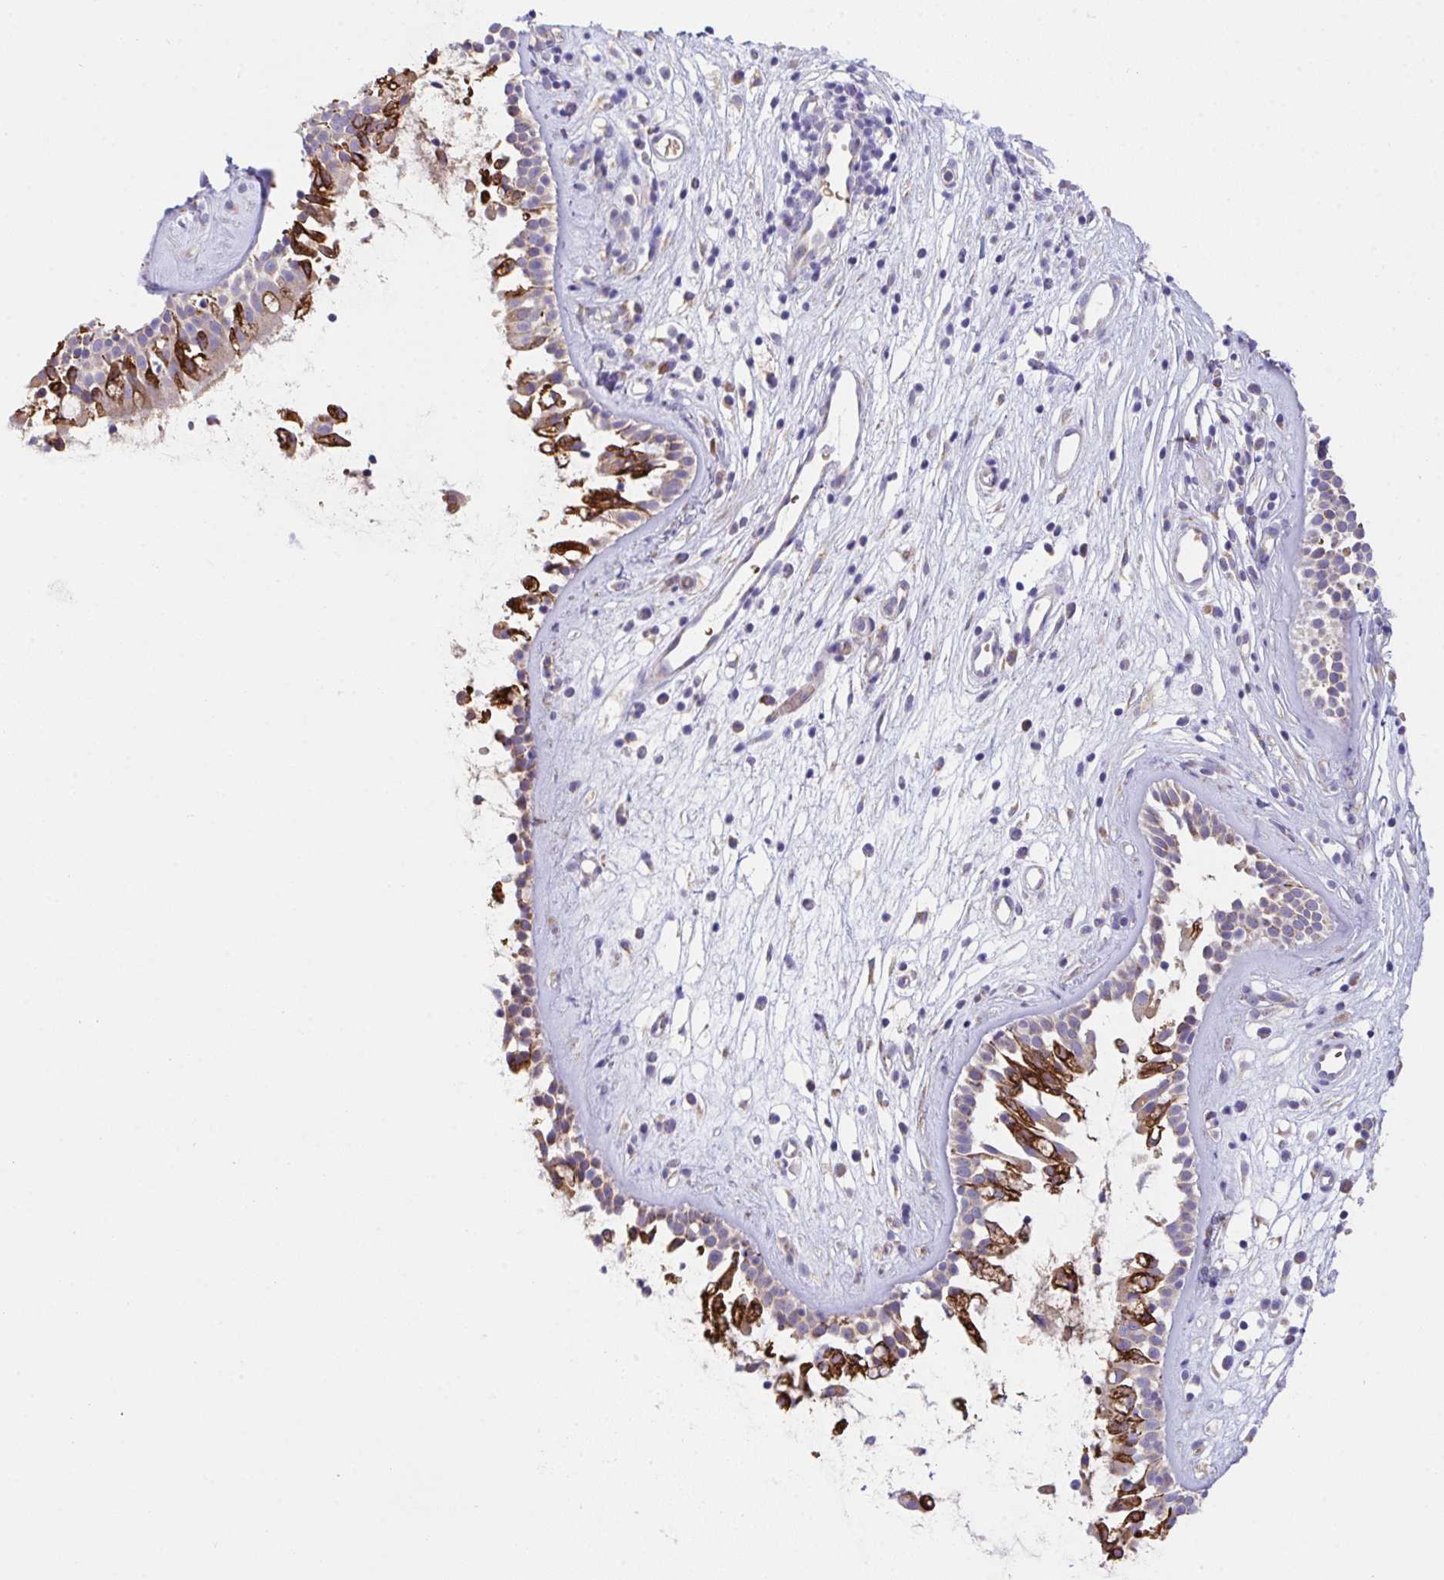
{"staining": {"intensity": "strong", "quantity": "25%-75%", "location": "cytoplasmic/membranous"}, "tissue": "nasopharynx", "cell_type": "Respiratory epithelial cells", "image_type": "normal", "snomed": [{"axis": "morphology", "description": "Normal tissue, NOS"}, {"axis": "topography", "description": "Nasopharynx"}], "caption": "A high amount of strong cytoplasmic/membranous staining is seen in approximately 25%-75% of respiratory epithelial cells in normal nasopharynx. (Brightfield microscopy of DAB IHC at high magnification).", "gene": "MIA3", "patient": {"sex": "male", "age": 32}}